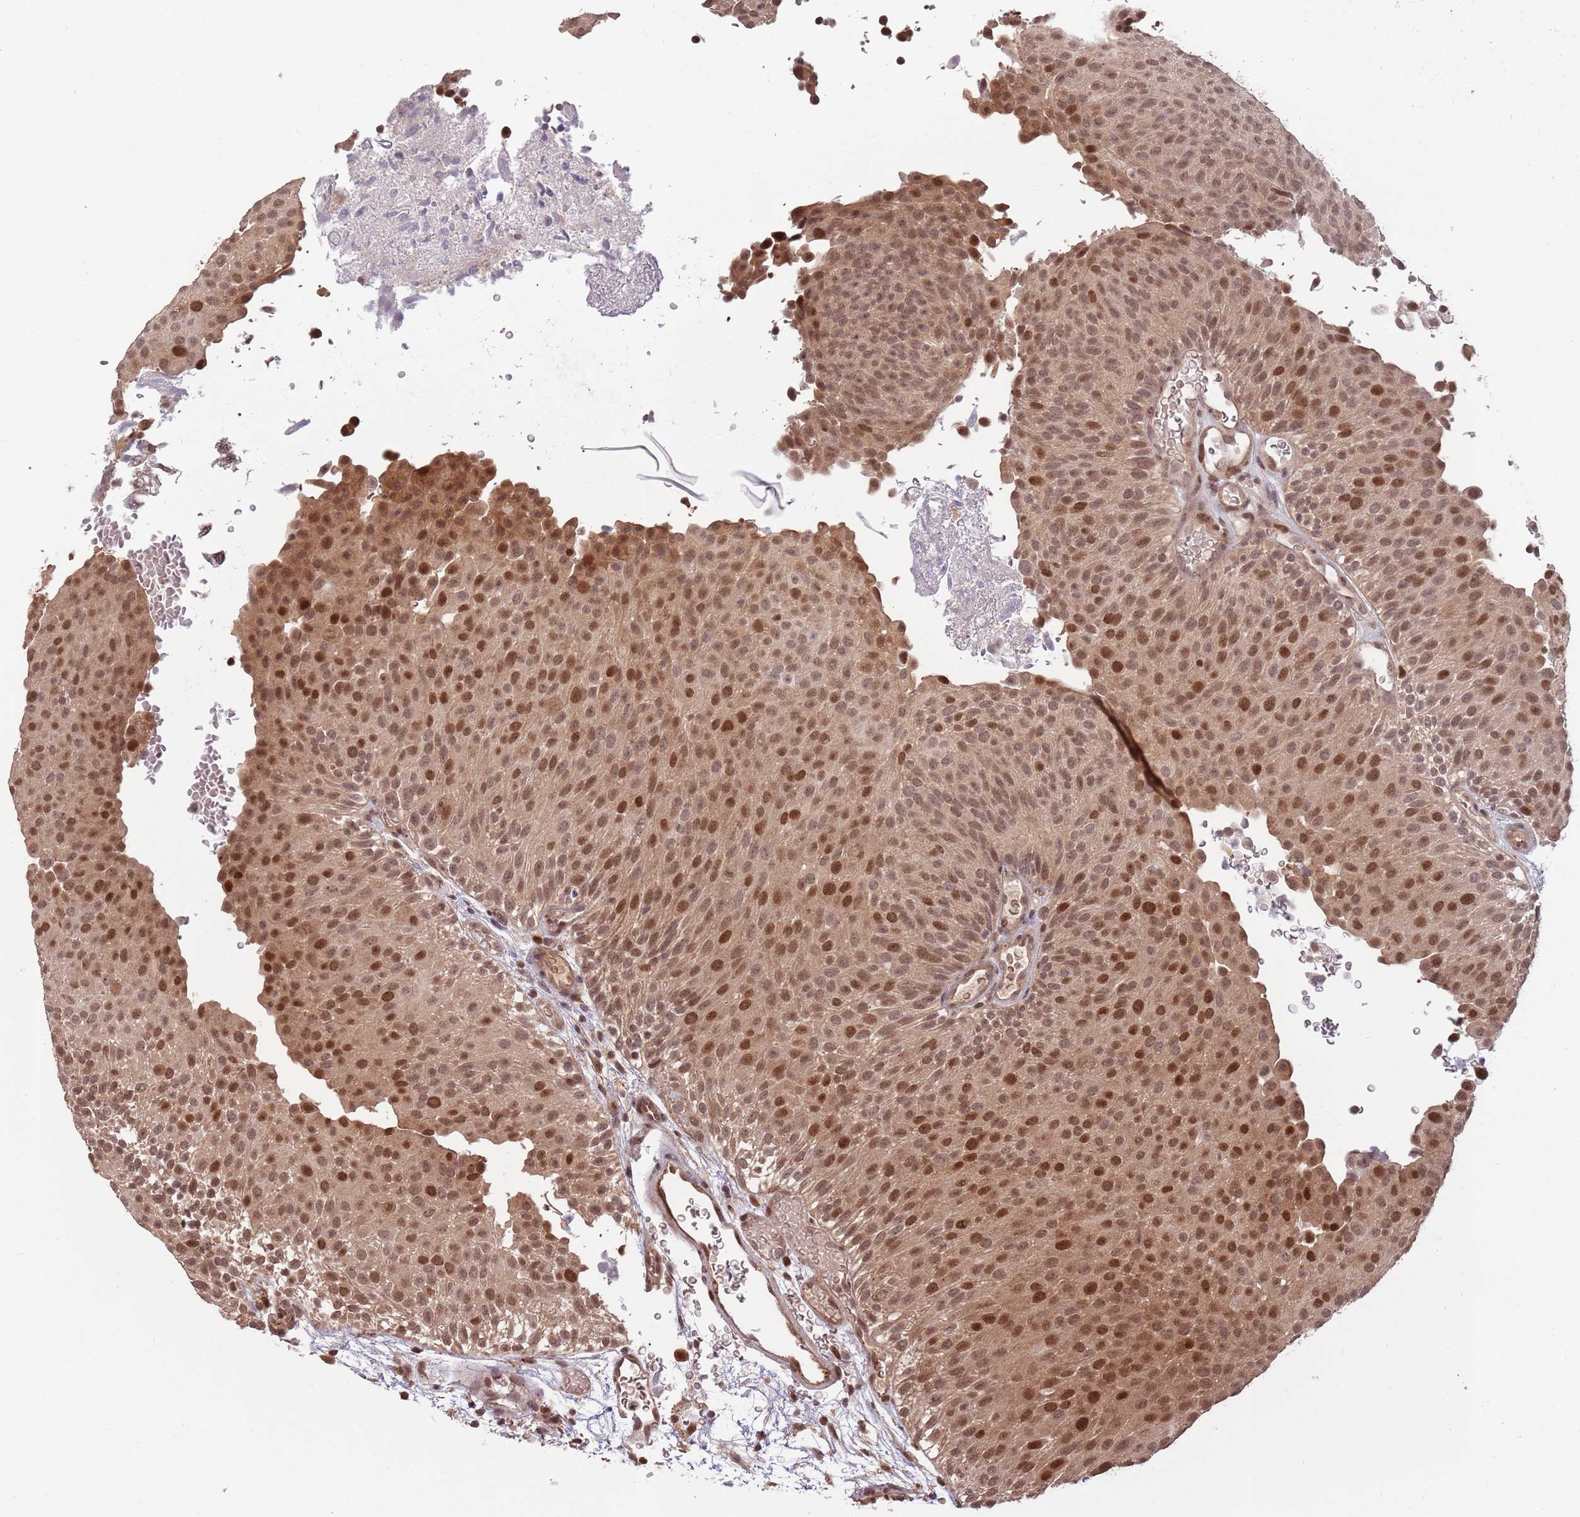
{"staining": {"intensity": "strong", "quantity": ">75%", "location": "cytoplasmic/membranous,nuclear"}, "tissue": "urothelial cancer", "cell_type": "Tumor cells", "image_type": "cancer", "snomed": [{"axis": "morphology", "description": "Urothelial carcinoma, Low grade"}, {"axis": "topography", "description": "Urinary bladder"}], "caption": "A histopathology image of urothelial carcinoma (low-grade) stained for a protein shows strong cytoplasmic/membranous and nuclear brown staining in tumor cells. (DAB (3,3'-diaminobenzidine) IHC, brown staining for protein, blue staining for nuclei).", "gene": "SALL1", "patient": {"sex": "male", "age": 78}}